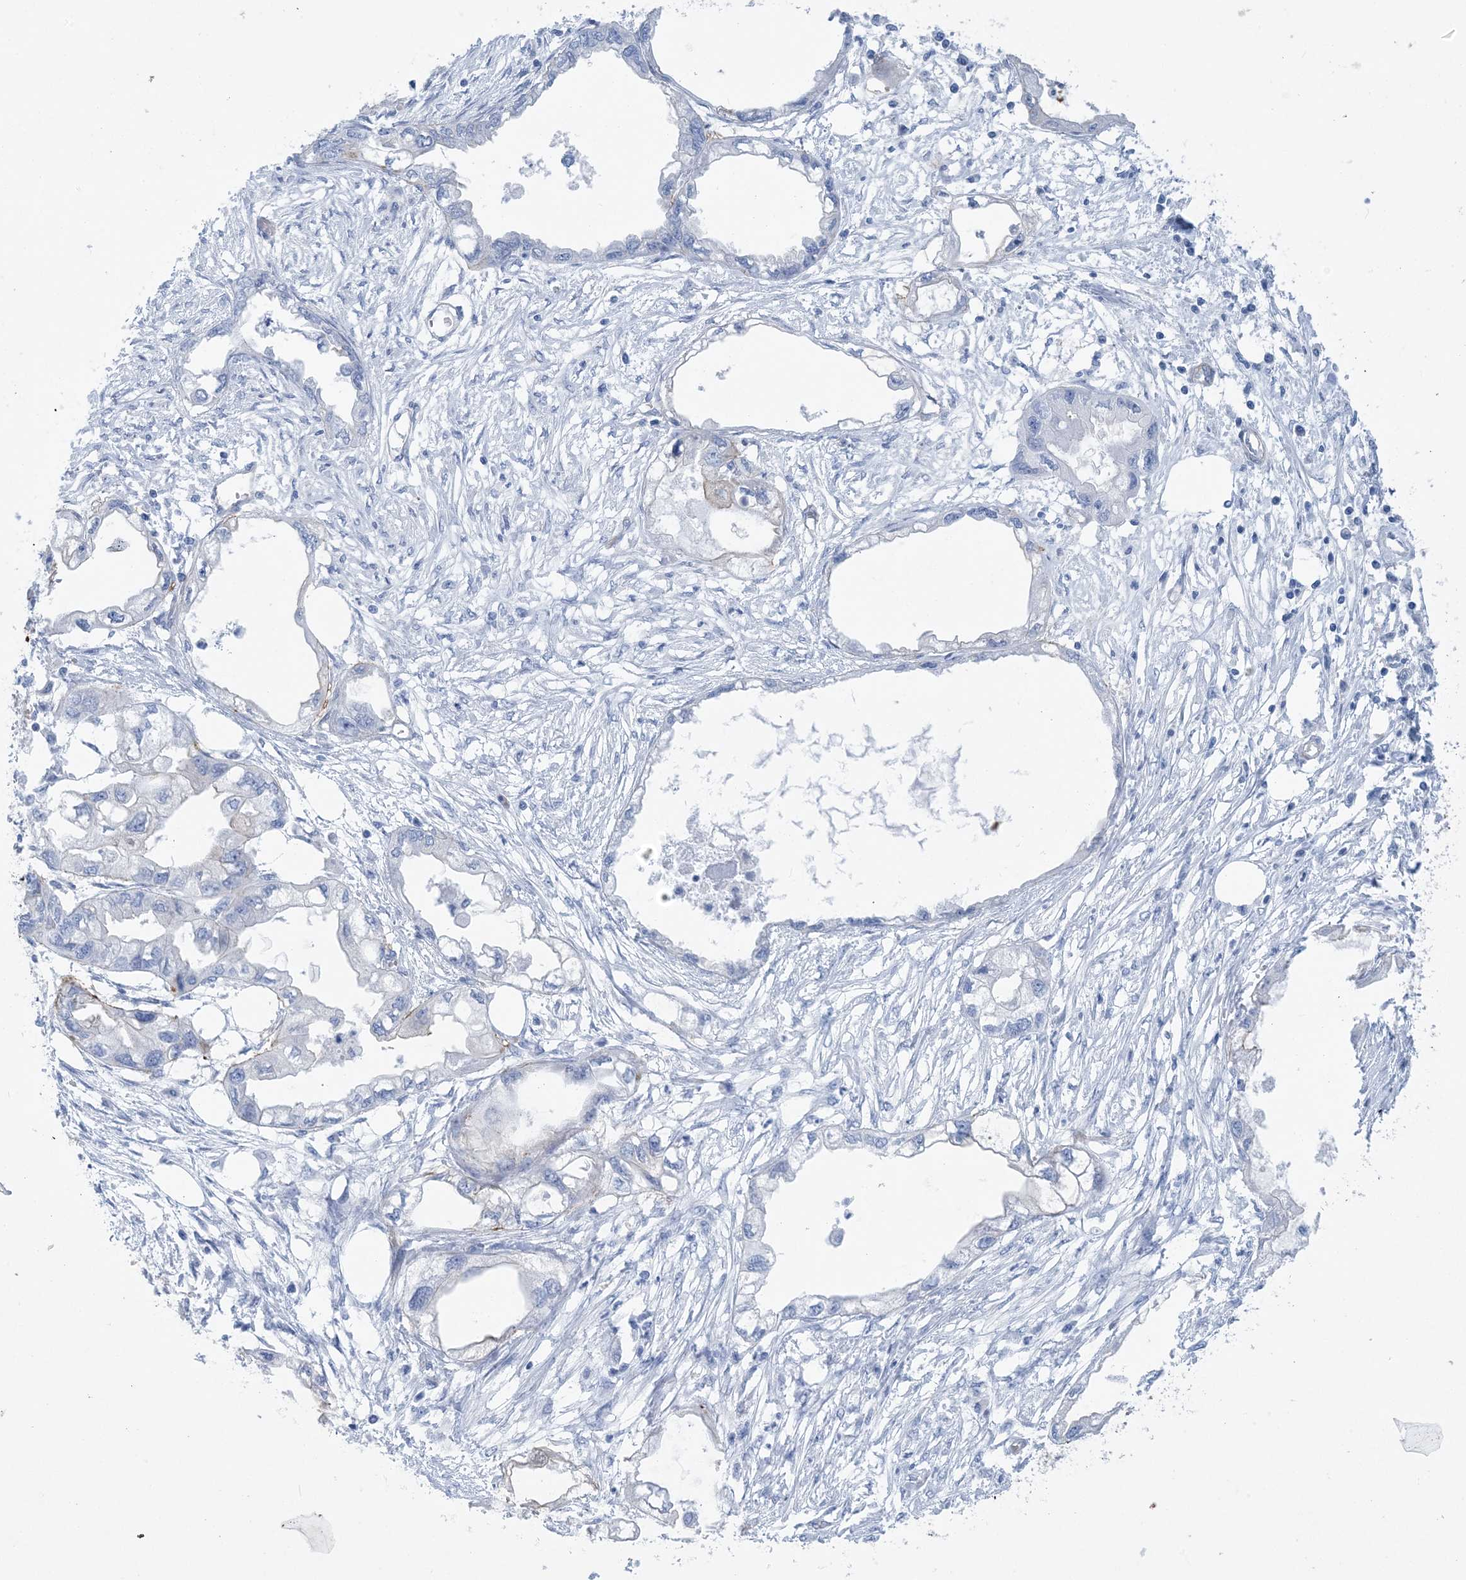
{"staining": {"intensity": "negative", "quantity": "none", "location": "none"}, "tissue": "endometrial cancer", "cell_type": "Tumor cells", "image_type": "cancer", "snomed": [{"axis": "morphology", "description": "Adenocarcinoma, NOS"}, {"axis": "morphology", "description": "Adenocarcinoma, metastatic, NOS"}, {"axis": "topography", "description": "Adipose tissue"}, {"axis": "topography", "description": "Endometrium"}], "caption": "DAB (3,3'-diaminobenzidine) immunohistochemical staining of endometrial cancer displays no significant staining in tumor cells.", "gene": "SHANK1", "patient": {"sex": "female", "age": 67}}